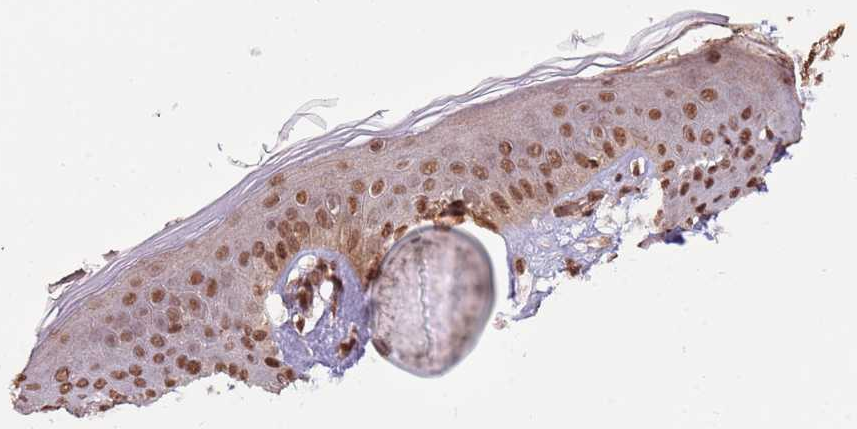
{"staining": {"intensity": "moderate", "quantity": ">75%", "location": "nuclear"}, "tissue": "skin", "cell_type": "Fibroblasts", "image_type": "normal", "snomed": [{"axis": "morphology", "description": "Normal tissue, NOS"}, {"axis": "topography", "description": "Skin"}], "caption": "This is a photomicrograph of IHC staining of unremarkable skin, which shows moderate staining in the nuclear of fibroblasts.", "gene": "ZBTB12", "patient": {"sex": "female", "age": 34}}